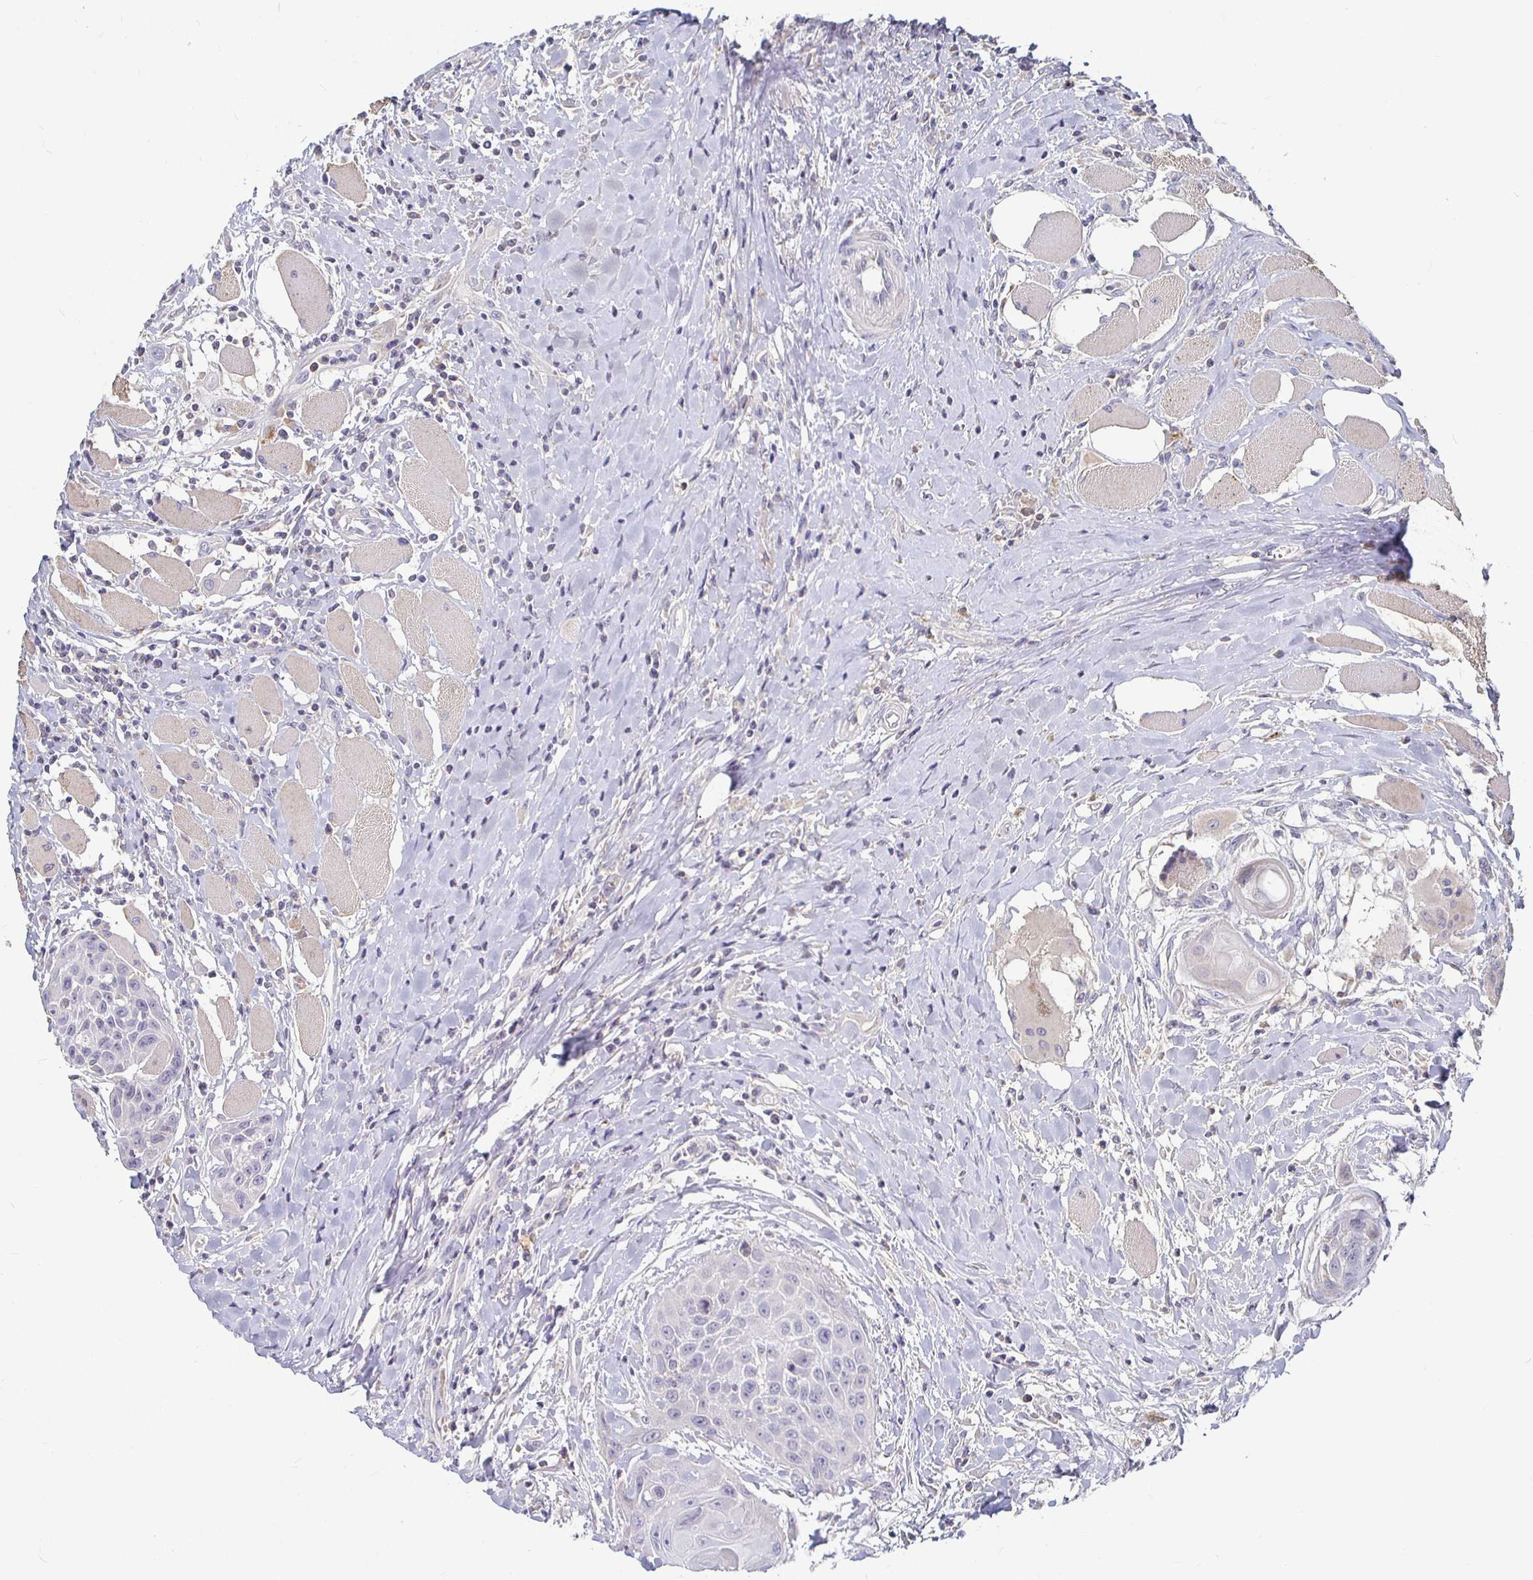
{"staining": {"intensity": "negative", "quantity": "none", "location": "none"}, "tissue": "head and neck cancer", "cell_type": "Tumor cells", "image_type": "cancer", "snomed": [{"axis": "morphology", "description": "Squamous cell carcinoma, NOS"}, {"axis": "topography", "description": "Head-Neck"}], "caption": "Head and neck squamous cell carcinoma was stained to show a protein in brown. There is no significant staining in tumor cells.", "gene": "RNF144B", "patient": {"sex": "female", "age": 73}}